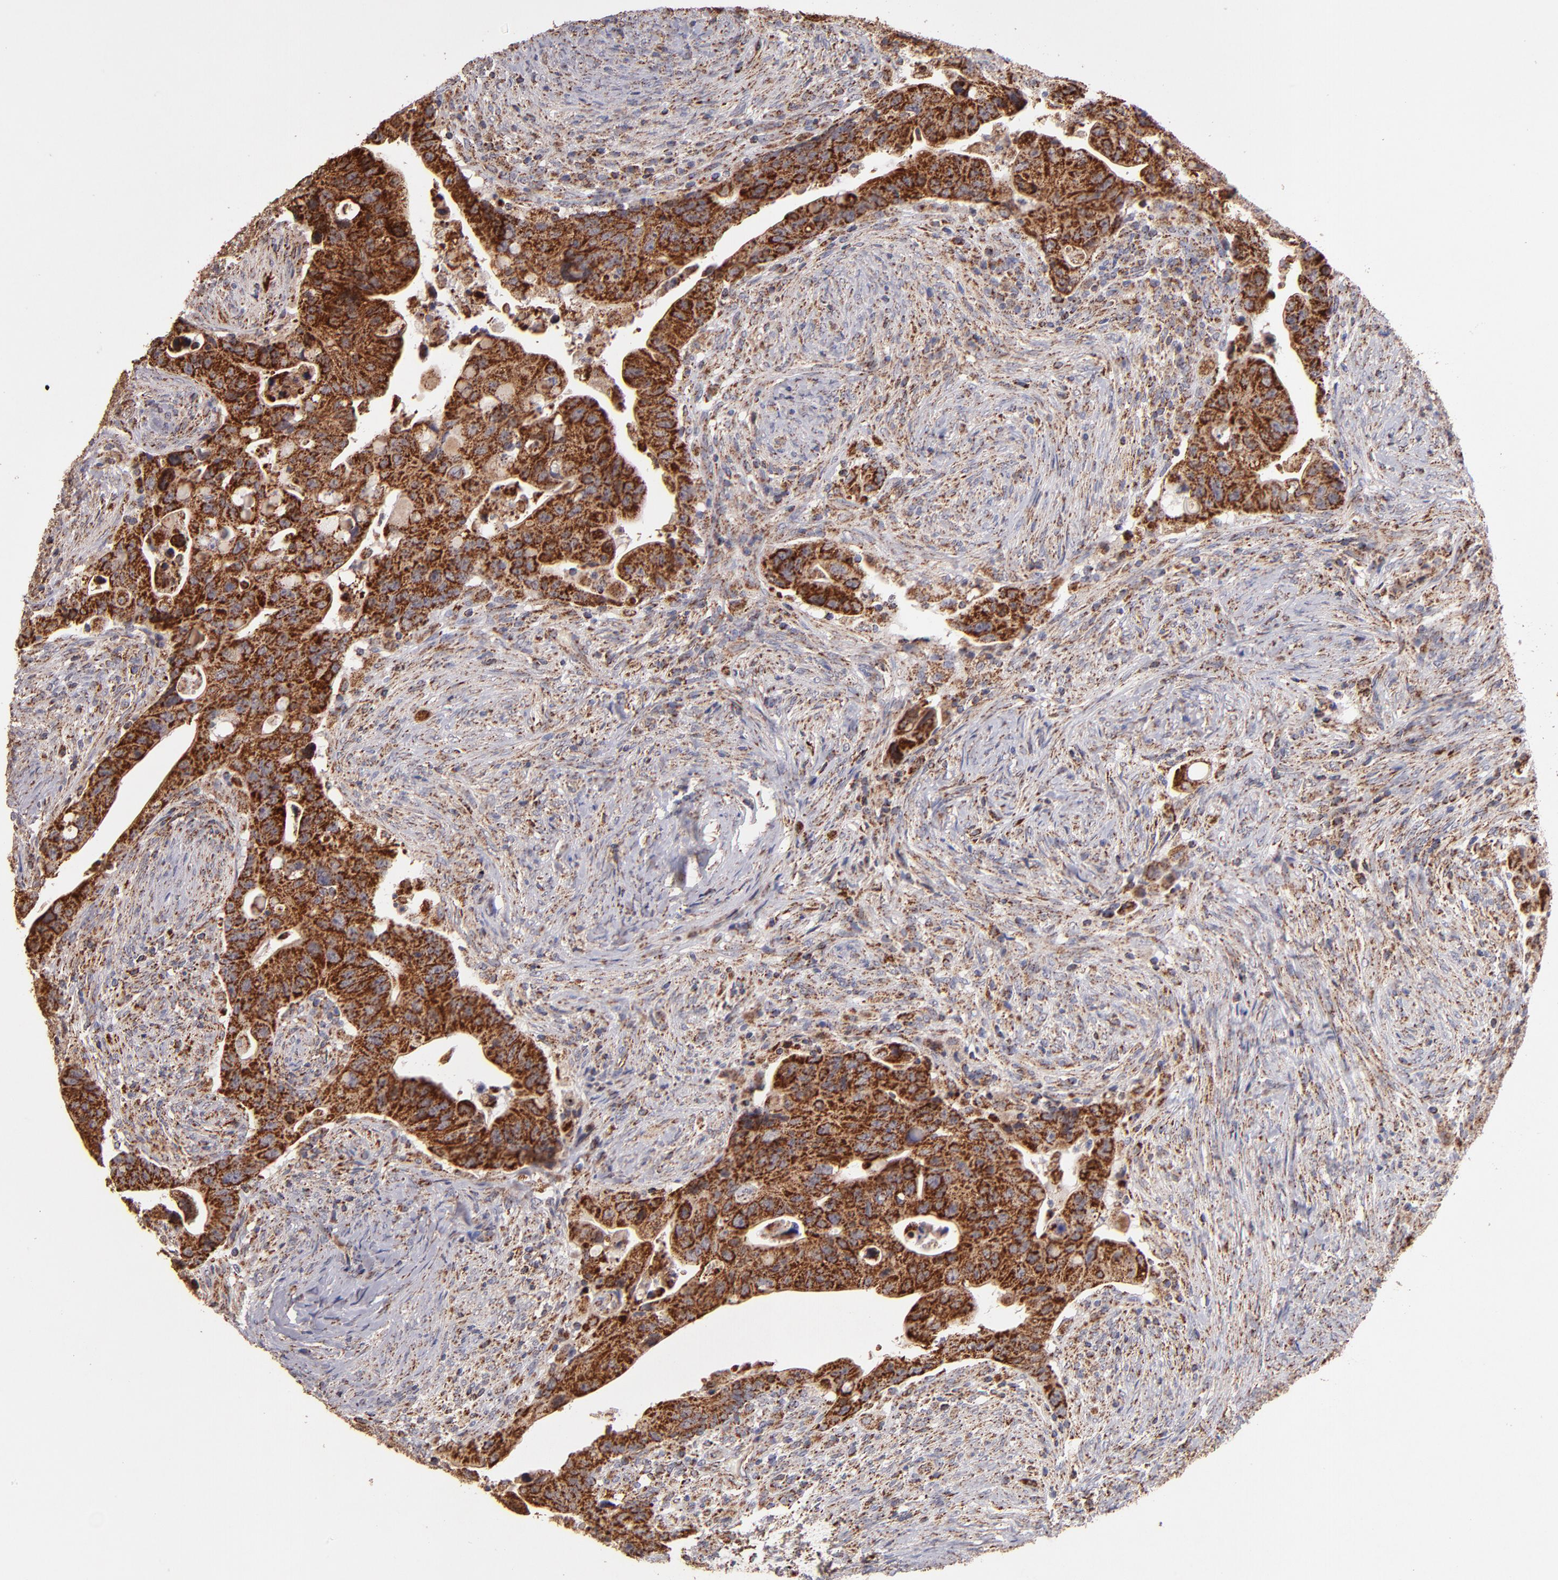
{"staining": {"intensity": "moderate", "quantity": ">75%", "location": "cytoplasmic/membranous"}, "tissue": "colorectal cancer", "cell_type": "Tumor cells", "image_type": "cancer", "snomed": [{"axis": "morphology", "description": "Adenocarcinoma, NOS"}, {"axis": "topography", "description": "Rectum"}], "caption": "There is medium levels of moderate cytoplasmic/membranous staining in tumor cells of colorectal adenocarcinoma, as demonstrated by immunohistochemical staining (brown color).", "gene": "DLST", "patient": {"sex": "female", "age": 71}}